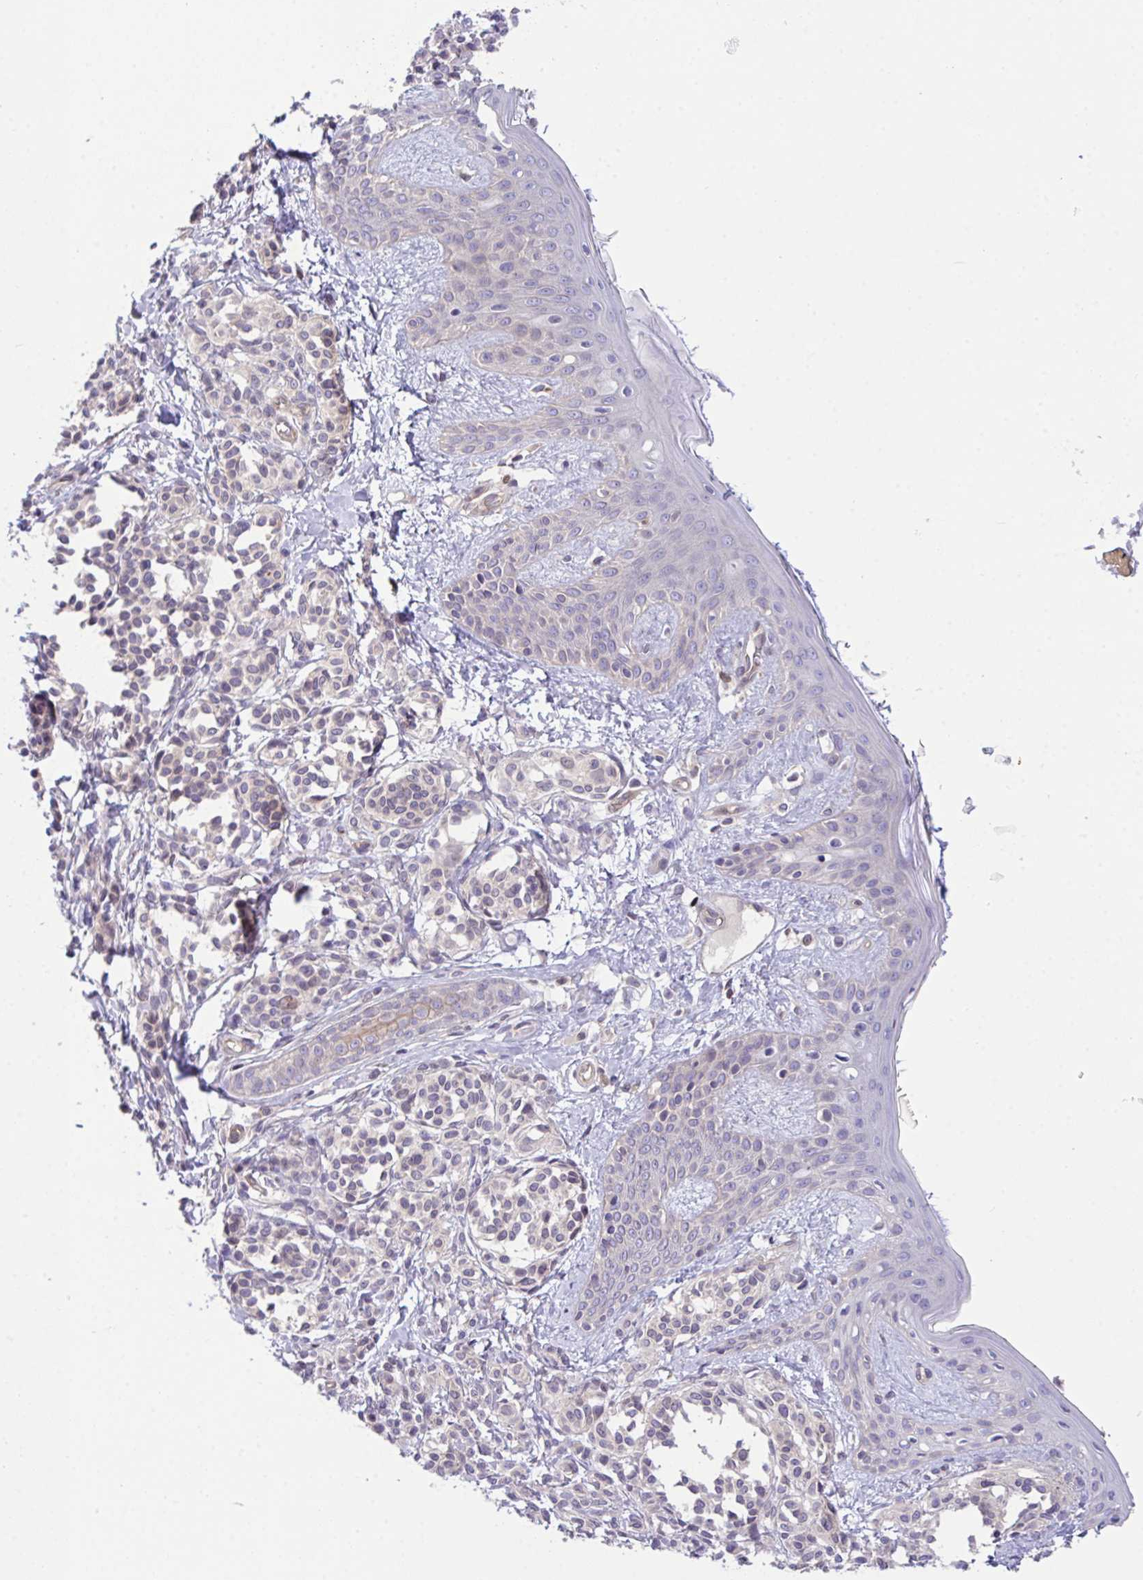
{"staining": {"intensity": "negative", "quantity": "none", "location": "none"}, "tissue": "skin", "cell_type": "Fibroblasts", "image_type": "normal", "snomed": [{"axis": "morphology", "description": "Normal tissue, NOS"}, {"axis": "topography", "description": "Skin"}], "caption": "Immunohistochemical staining of unremarkable human skin demonstrates no significant staining in fibroblasts.", "gene": "ZBED3", "patient": {"sex": "male", "age": 16}}